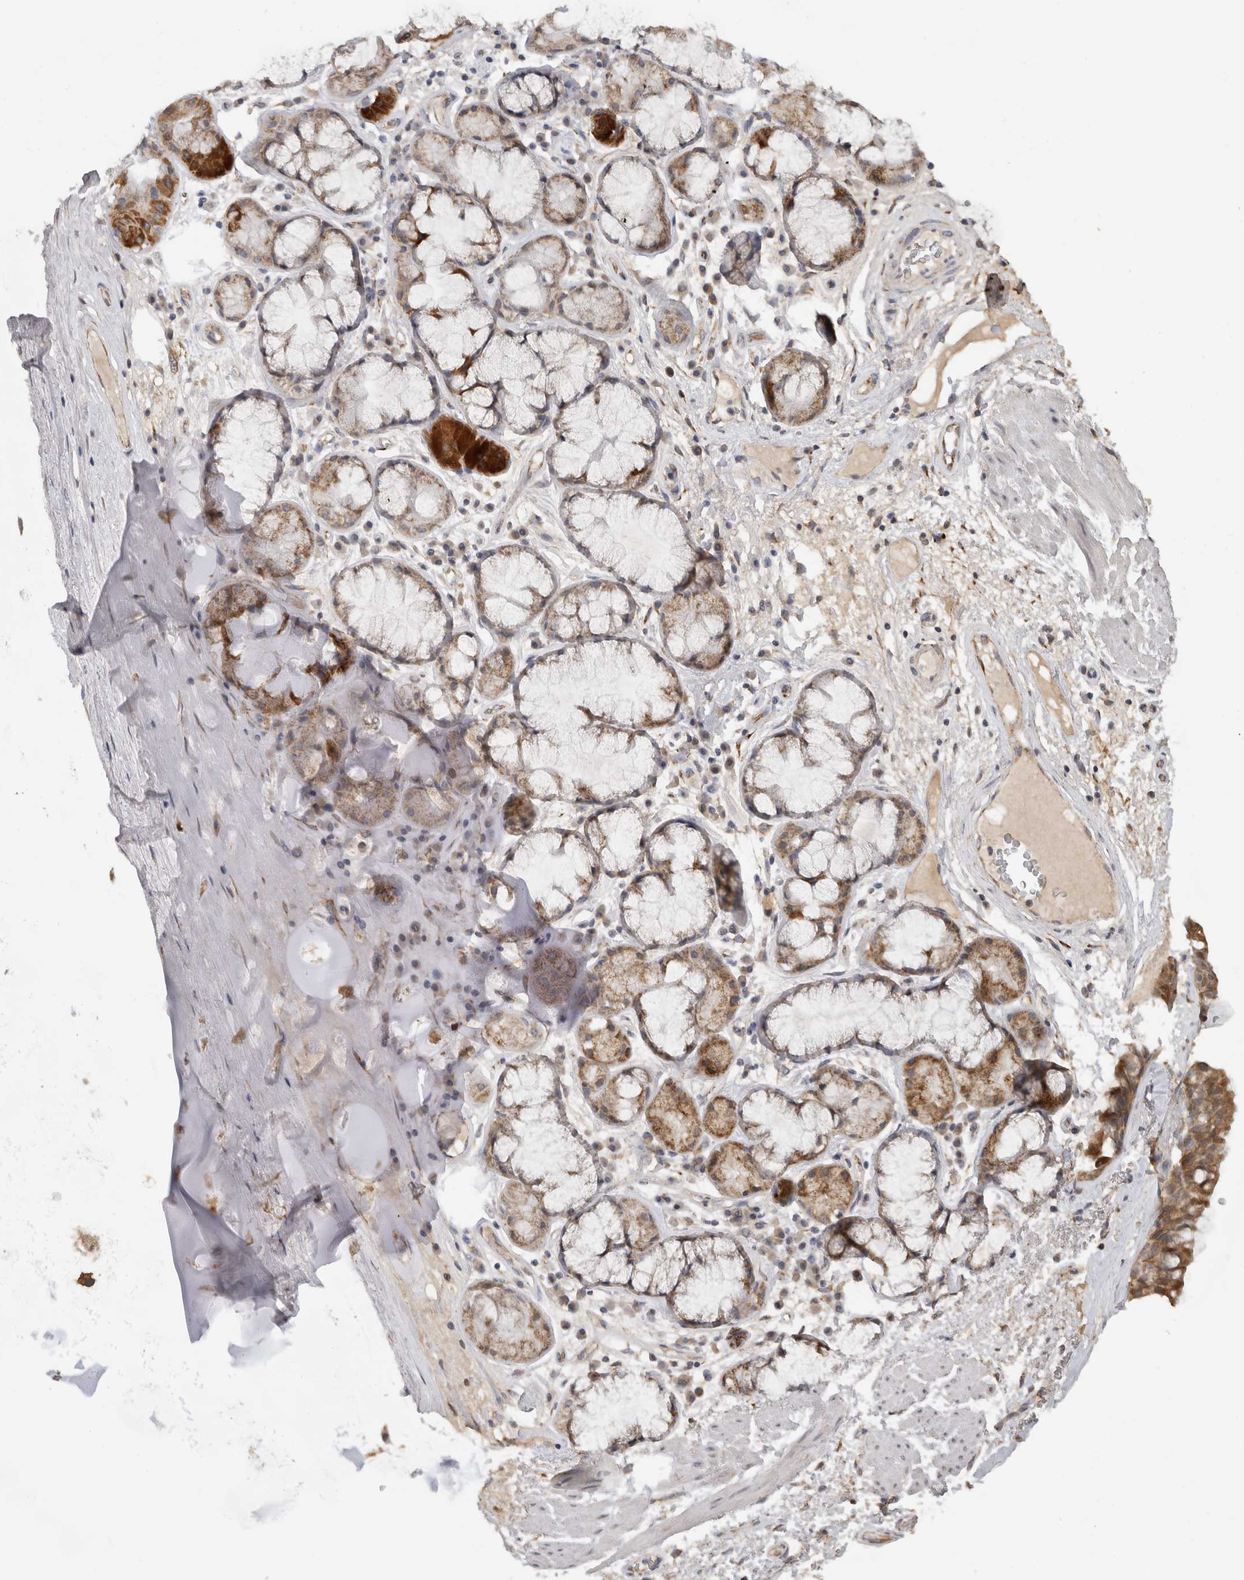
{"staining": {"intensity": "negative", "quantity": "none", "location": "none"}, "tissue": "adipose tissue", "cell_type": "Adipocytes", "image_type": "normal", "snomed": [{"axis": "morphology", "description": "Normal tissue, NOS"}, {"axis": "topography", "description": "Bronchus"}], "caption": "DAB immunohistochemical staining of unremarkable human adipose tissue exhibits no significant positivity in adipocytes.", "gene": "DYRK2", "patient": {"sex": "male", "age": 66}}